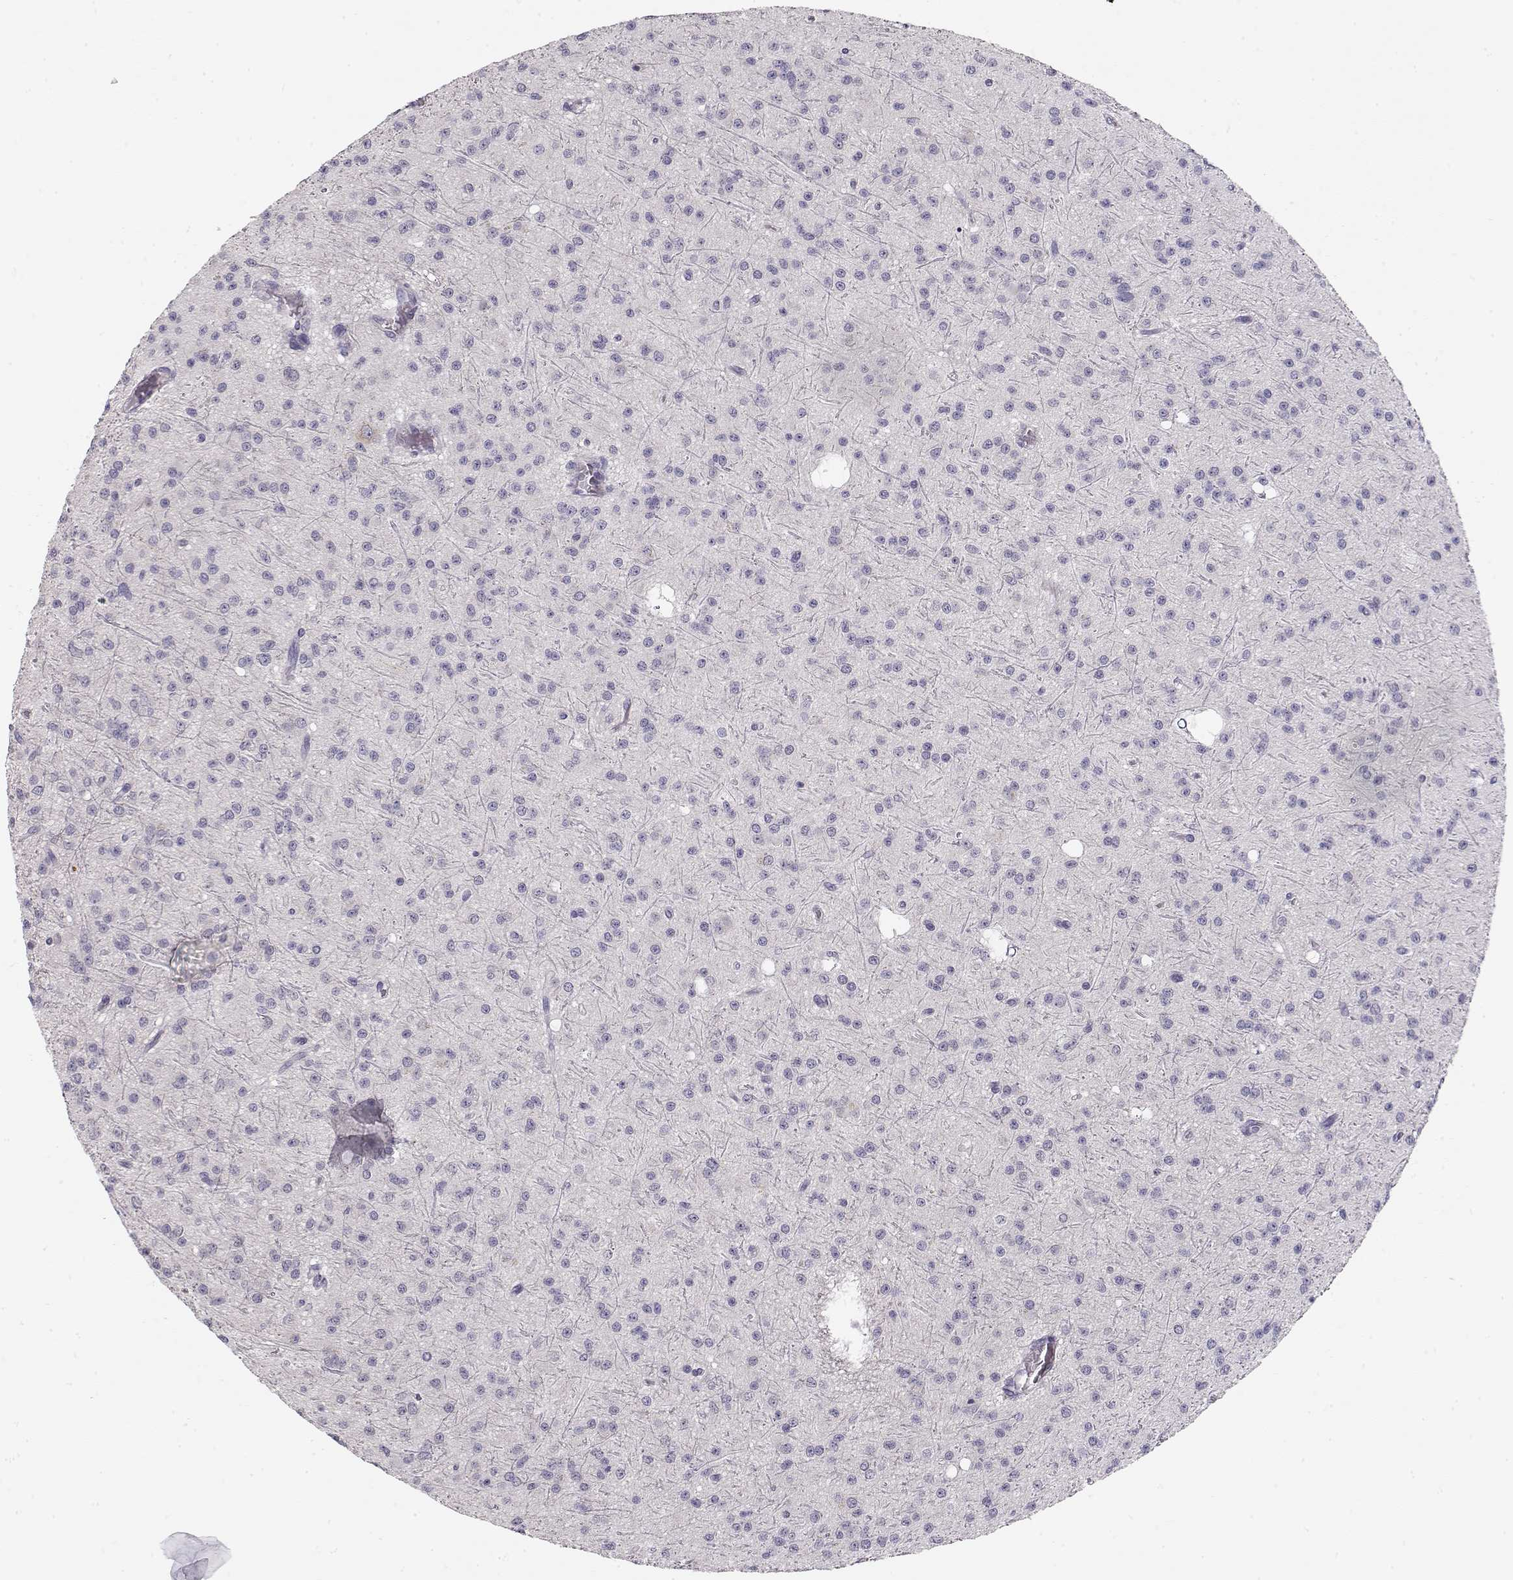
{"staining": {"intensity": "negative", "quantity": "none", "location": "none"}, "tissue": "glioma", "cell_type": "Tumor cells", "image_type": "cancer", "snomed": [{"axis": "morphology", "description": "Glioma, malignant, Low grade"}, {"axis": "topography", "description": "Brain"}], "caption": "This photomicrograph is of malignant low-grade glioma stained with immunohistochemistry to label a protein in brown with the nuclei are counter-stained blue. There is no staining in tumor cells.", "gene": "TTC26", "patient": {"sex": "male", "age": 27}}